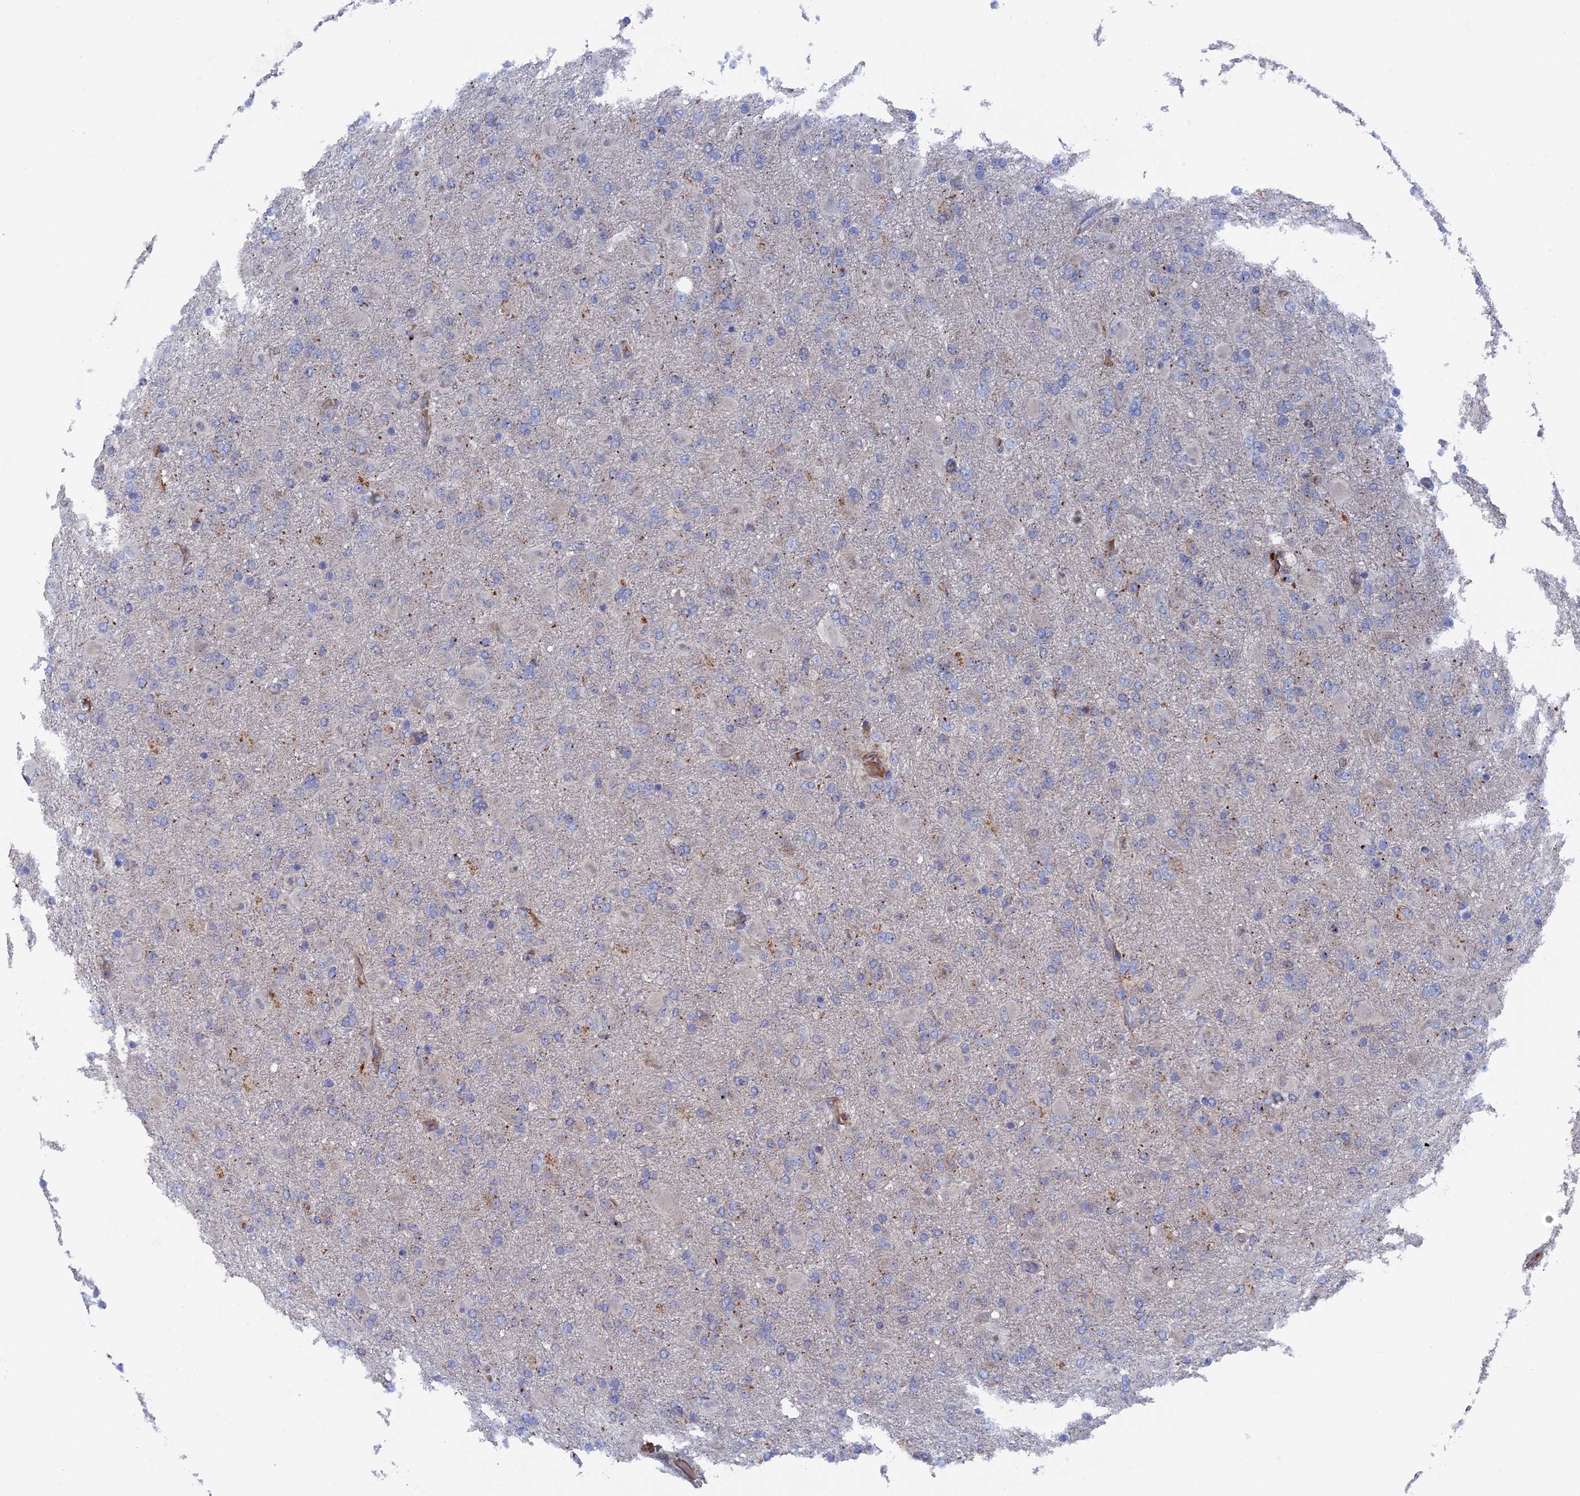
{"staining": {"intensity": "negative", "quantity": "none", "location": "none"}, "tissue": "glioma", "cell_type": "Tumor cells", "image_type": "cancer", "snomed": [{"axis": "morphology", "description": "Glioma, malignant, Low grade"}, {"axis": "topography", "description": "Brain"}], "caption": "This is a micrograph of immunohistochemistry staining of glioma, which shows no positivity in tumor cells.", "gene": "SMG9", "patient": {"sex": "male", "age": 65}}